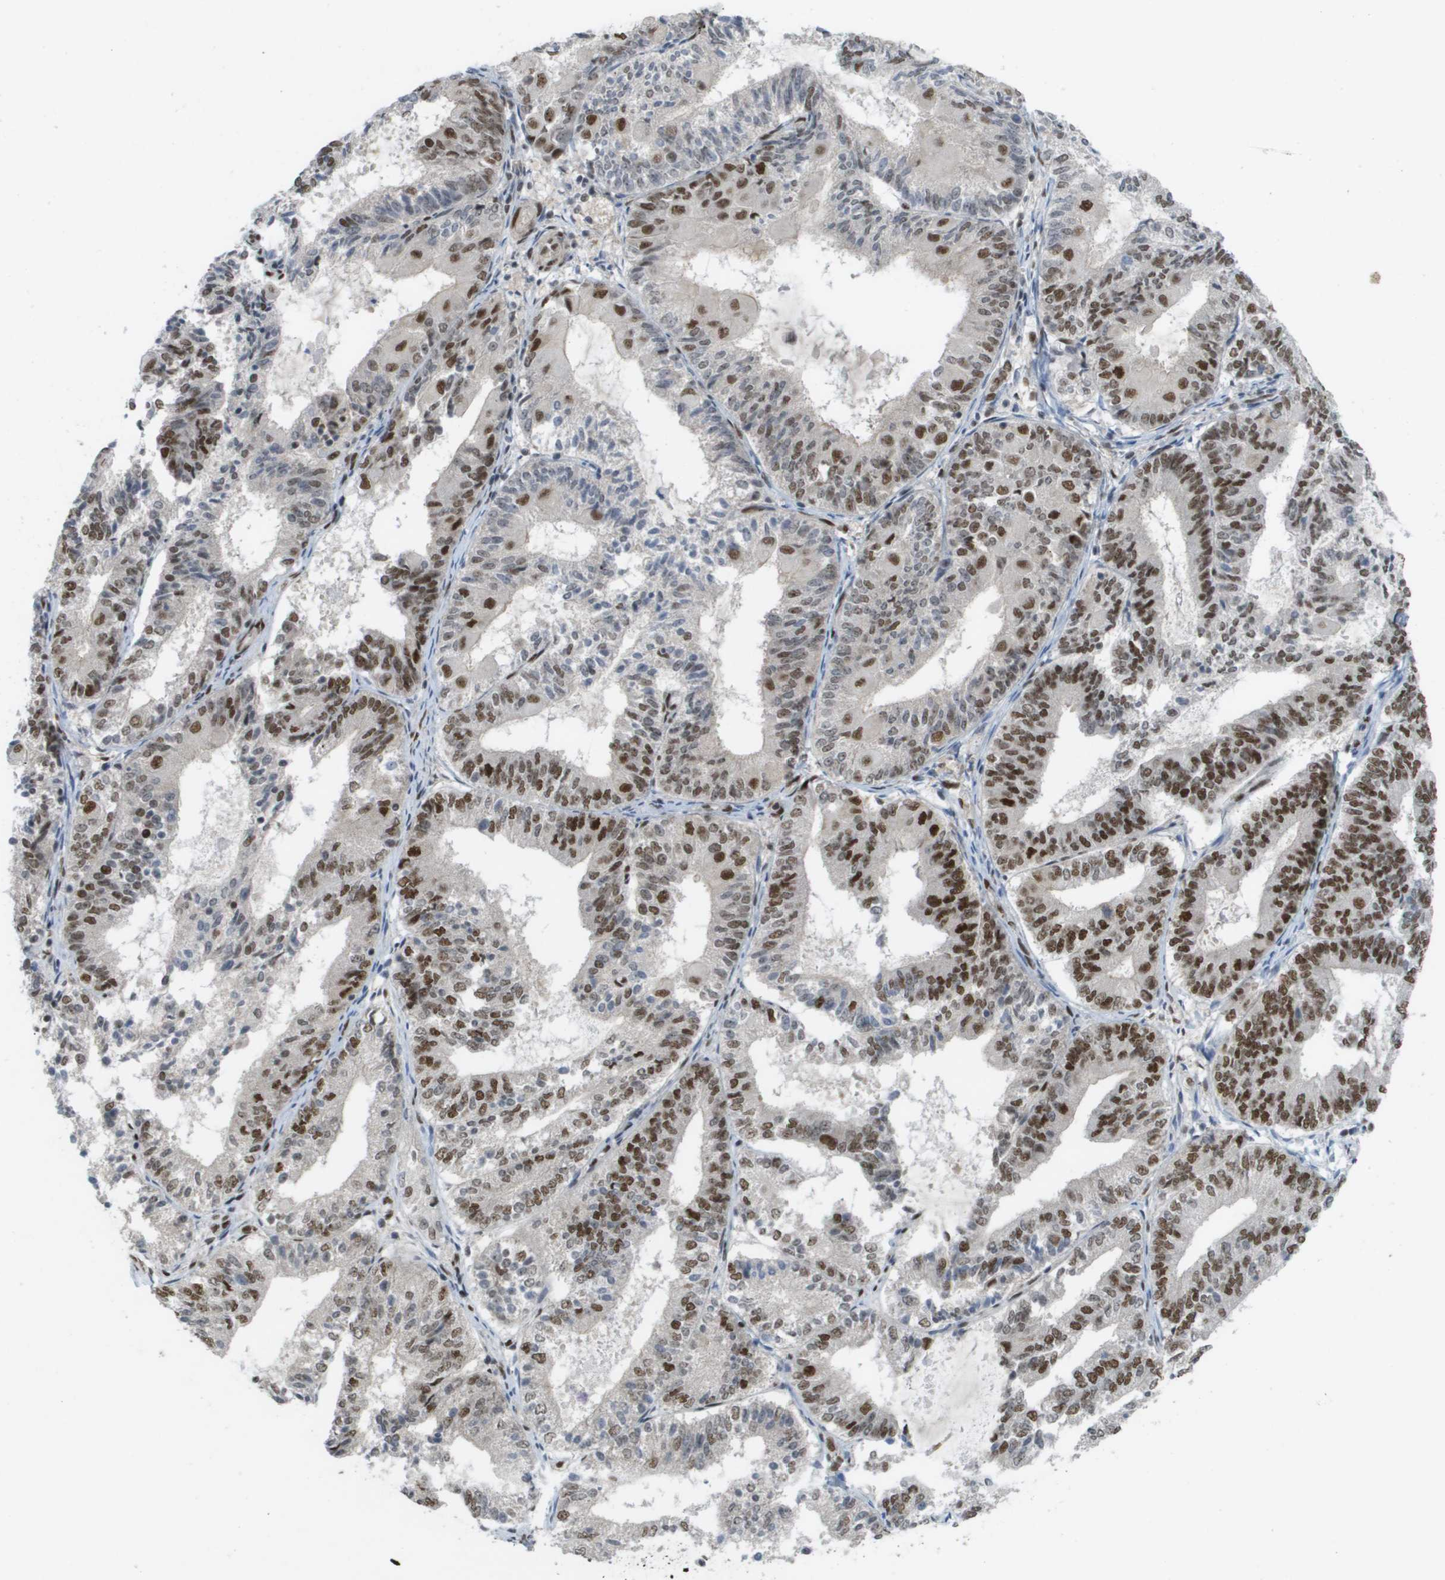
{"staining": {"intensity": "strong", "quantity": "25%-75%", "location": "nuclear"}, "tissue": "endometrial cancer", "cell_type": "Tumor cells", "image_type": "cancer", "snomed": [{"axis": "morphology", "description": "Adenocarcinoma, NOS"}, {"axis": "topography", "description": "Endometrium"}], "caption": "A brown stain labels strong nuclear positivity of a protein in adenocarcinoma (endometrial) tumor cells.", "gene": "CDT1", "patient": {"sex": "female", "age": 81}}